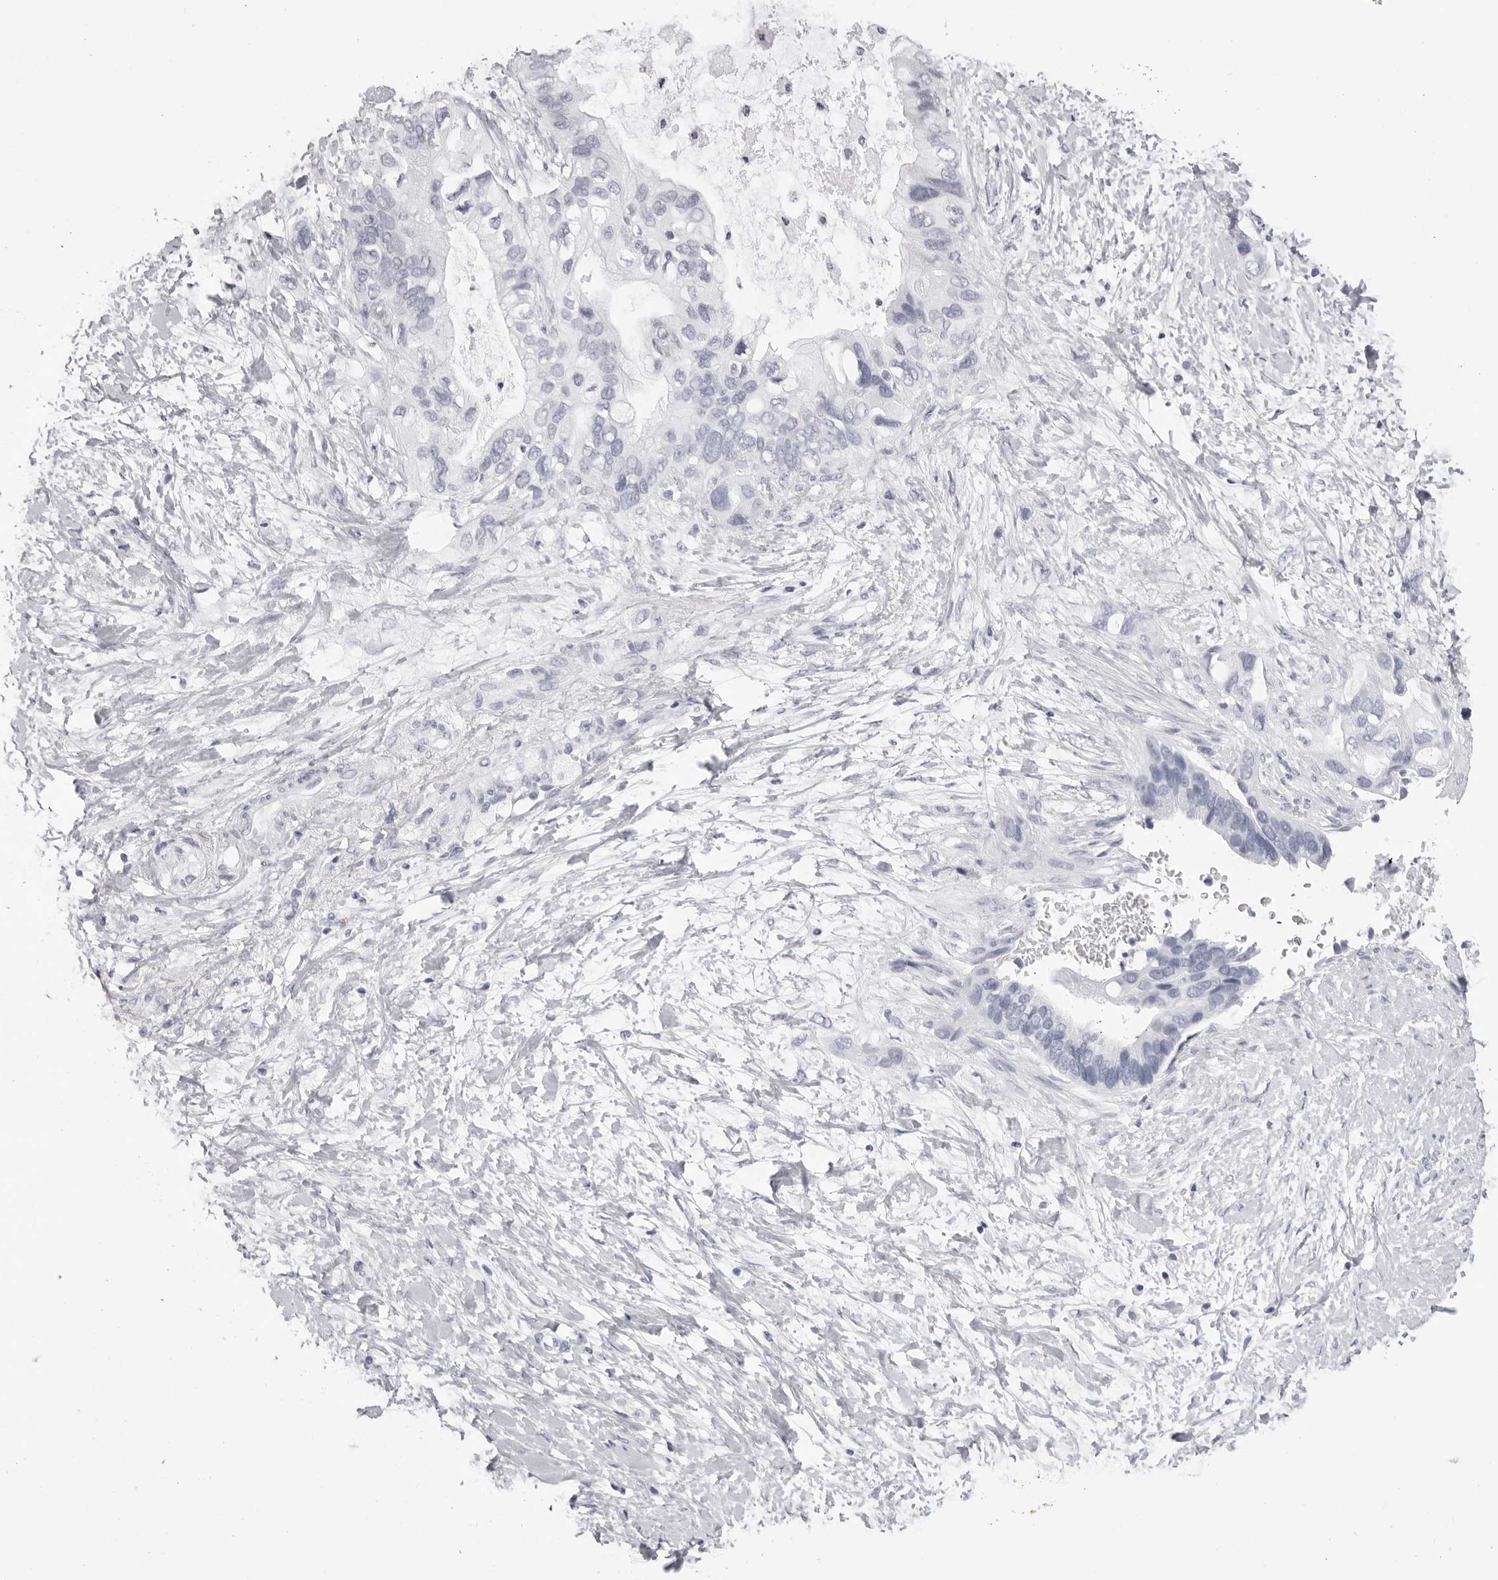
{"staining": {"intensity": "negative", "quantity": "none", "location": "none"}, "tissue": "pancreatic cancer", "cell_type": "Tumor cells", "image_type": "cancer", "snomed": [{"axis": "morphology", "description": "Adenocarcinoma, NOS"}, {"axis": "topography", "description": "Pancreas"}], "caption": "Pancreatic cancer stained for a protein using immunohistochemistry (IHC) shows no positivity tumor cells.", "gene": "RHO", "patient": {"sex": "female", "age": 56}}